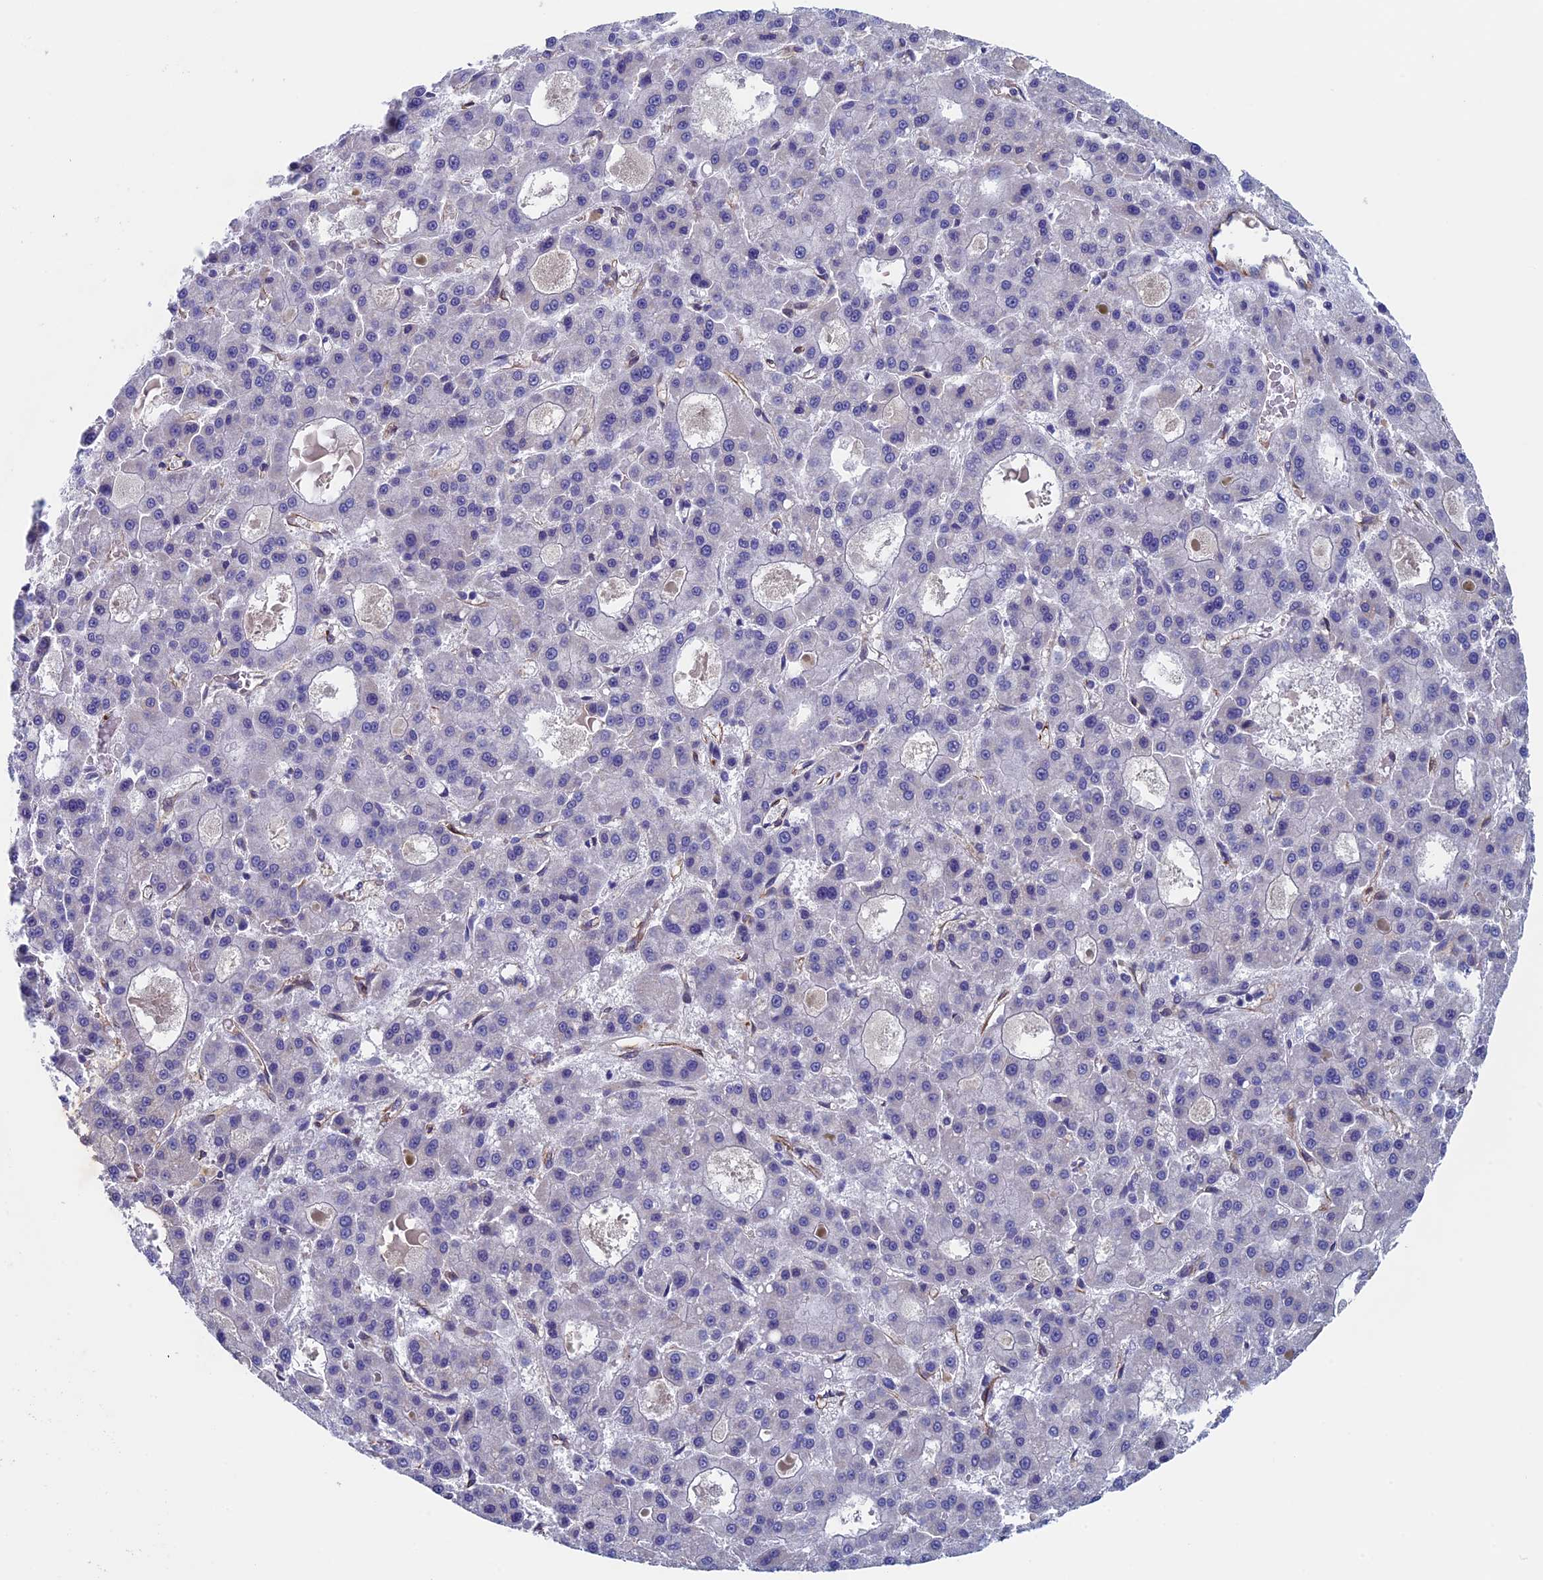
{"staining": {"intensity": "negative", "quantity": "none", "location": "none"}, "tissue": "liver cancer", "cell_type": "Tumor cells", "image_type": "cancer", "snomed": [{"axis": "morphology", "description": "Carcinoma, Hepatocellular, NOS"}, {"axis": "topography", "description": "Liver"}], "caption": "A photomicrograph of liver cancer stained for a protein demonstrates no brown staining in tumor cells.", "gene": "INSYN1", "patient": {"sex": "male", "age": 70}}